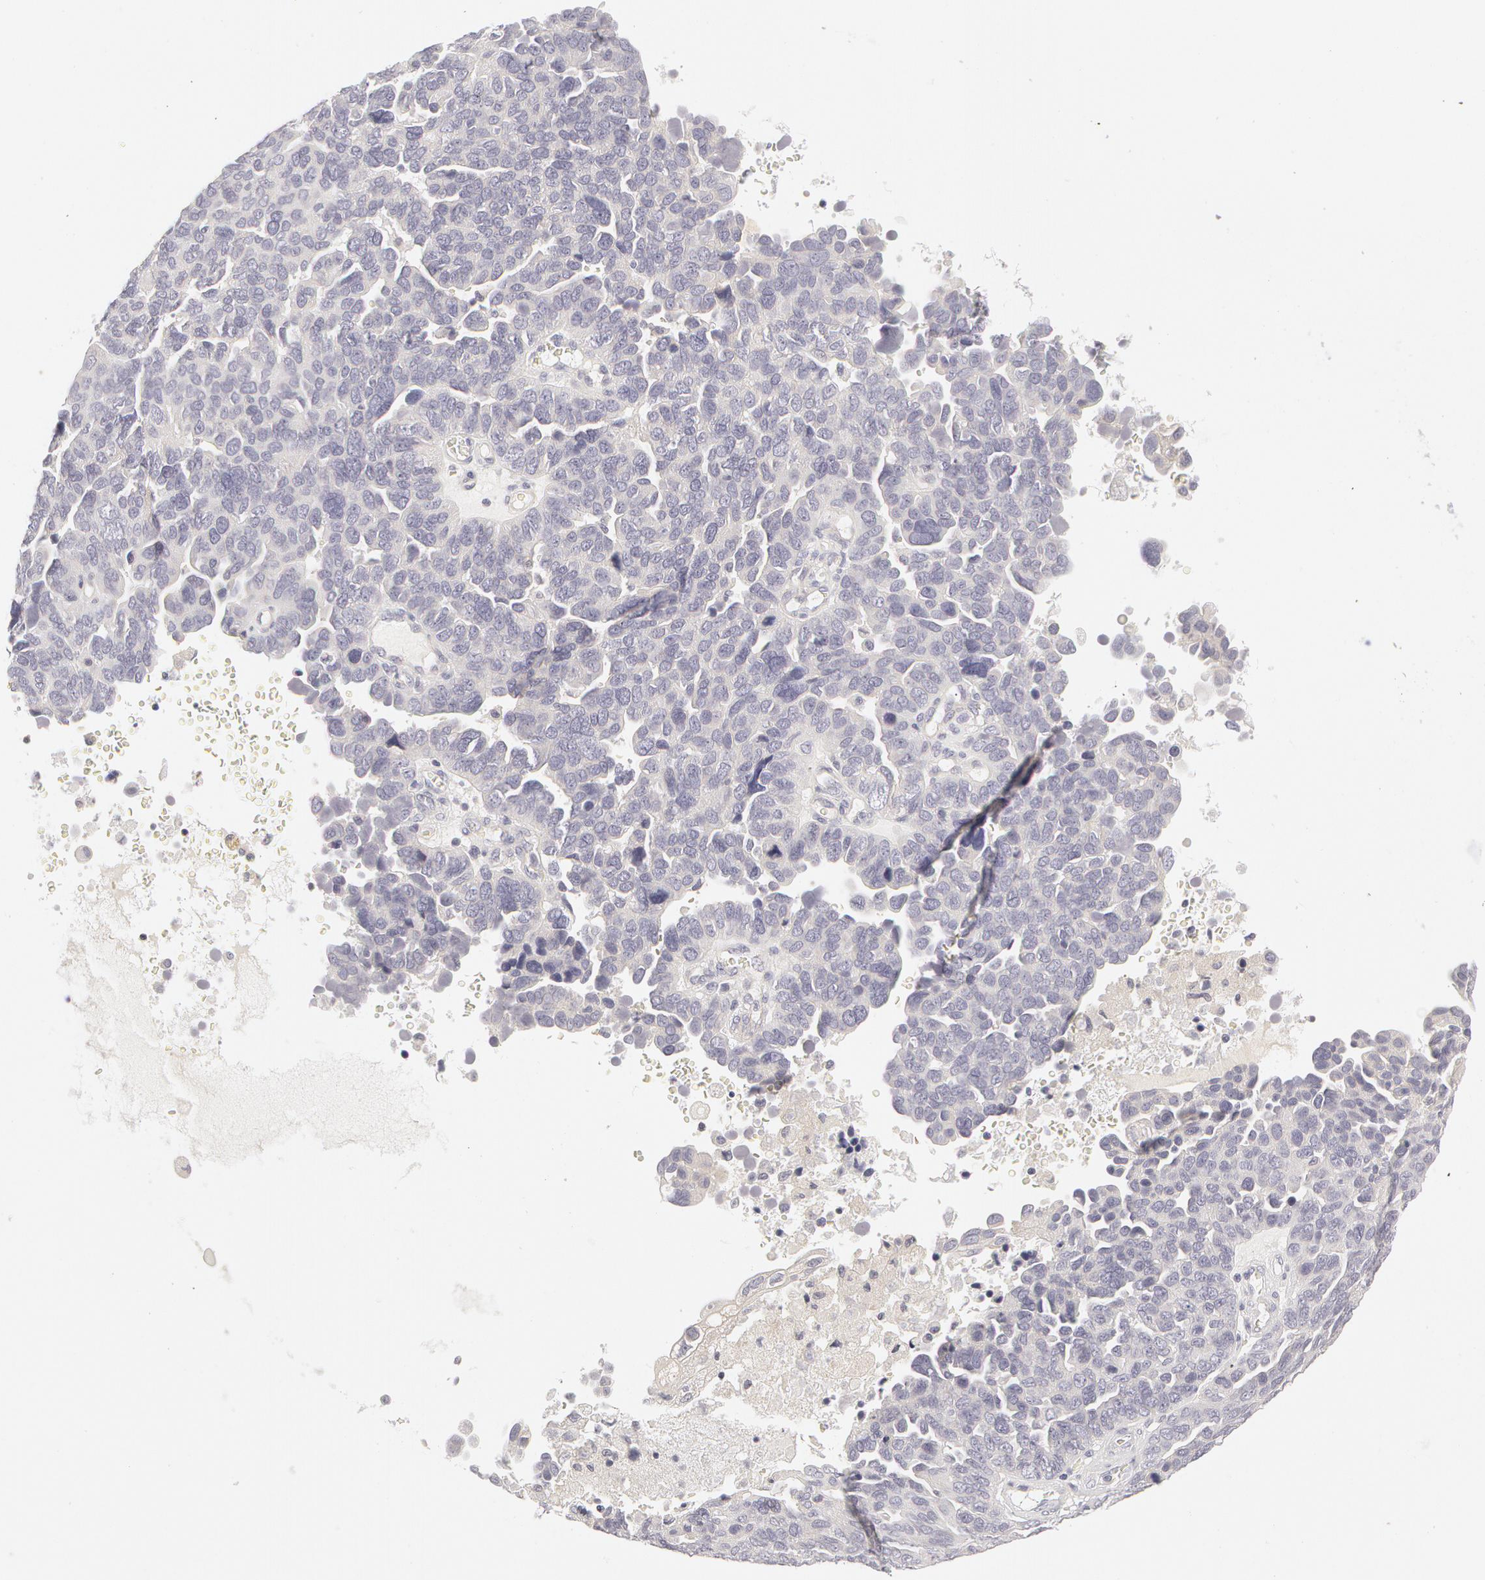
{"staining": {"intensity": "negative", "quantity": "none", "location": "none"}, "tissue": "ovarian cancer", "cell_type": "Tumor cells", "image_type": "cancer", "snomed": [{"axis": "morphology", "description": "Cystadenocarcinoma, serous, NOS"}, {"axis": "topography", "description": "Ovary"}], "caption": "Immunohistochemistry of ovarian serous cystadenocarcinoma reveals no staining in tumor cells. Brightfield microscopy of IHC stained with DAB (brown) and hematoxylin (blue), captured at high magnification.", "gene": "ABCB1", "patient": {"sex": "female", "age": 64}}